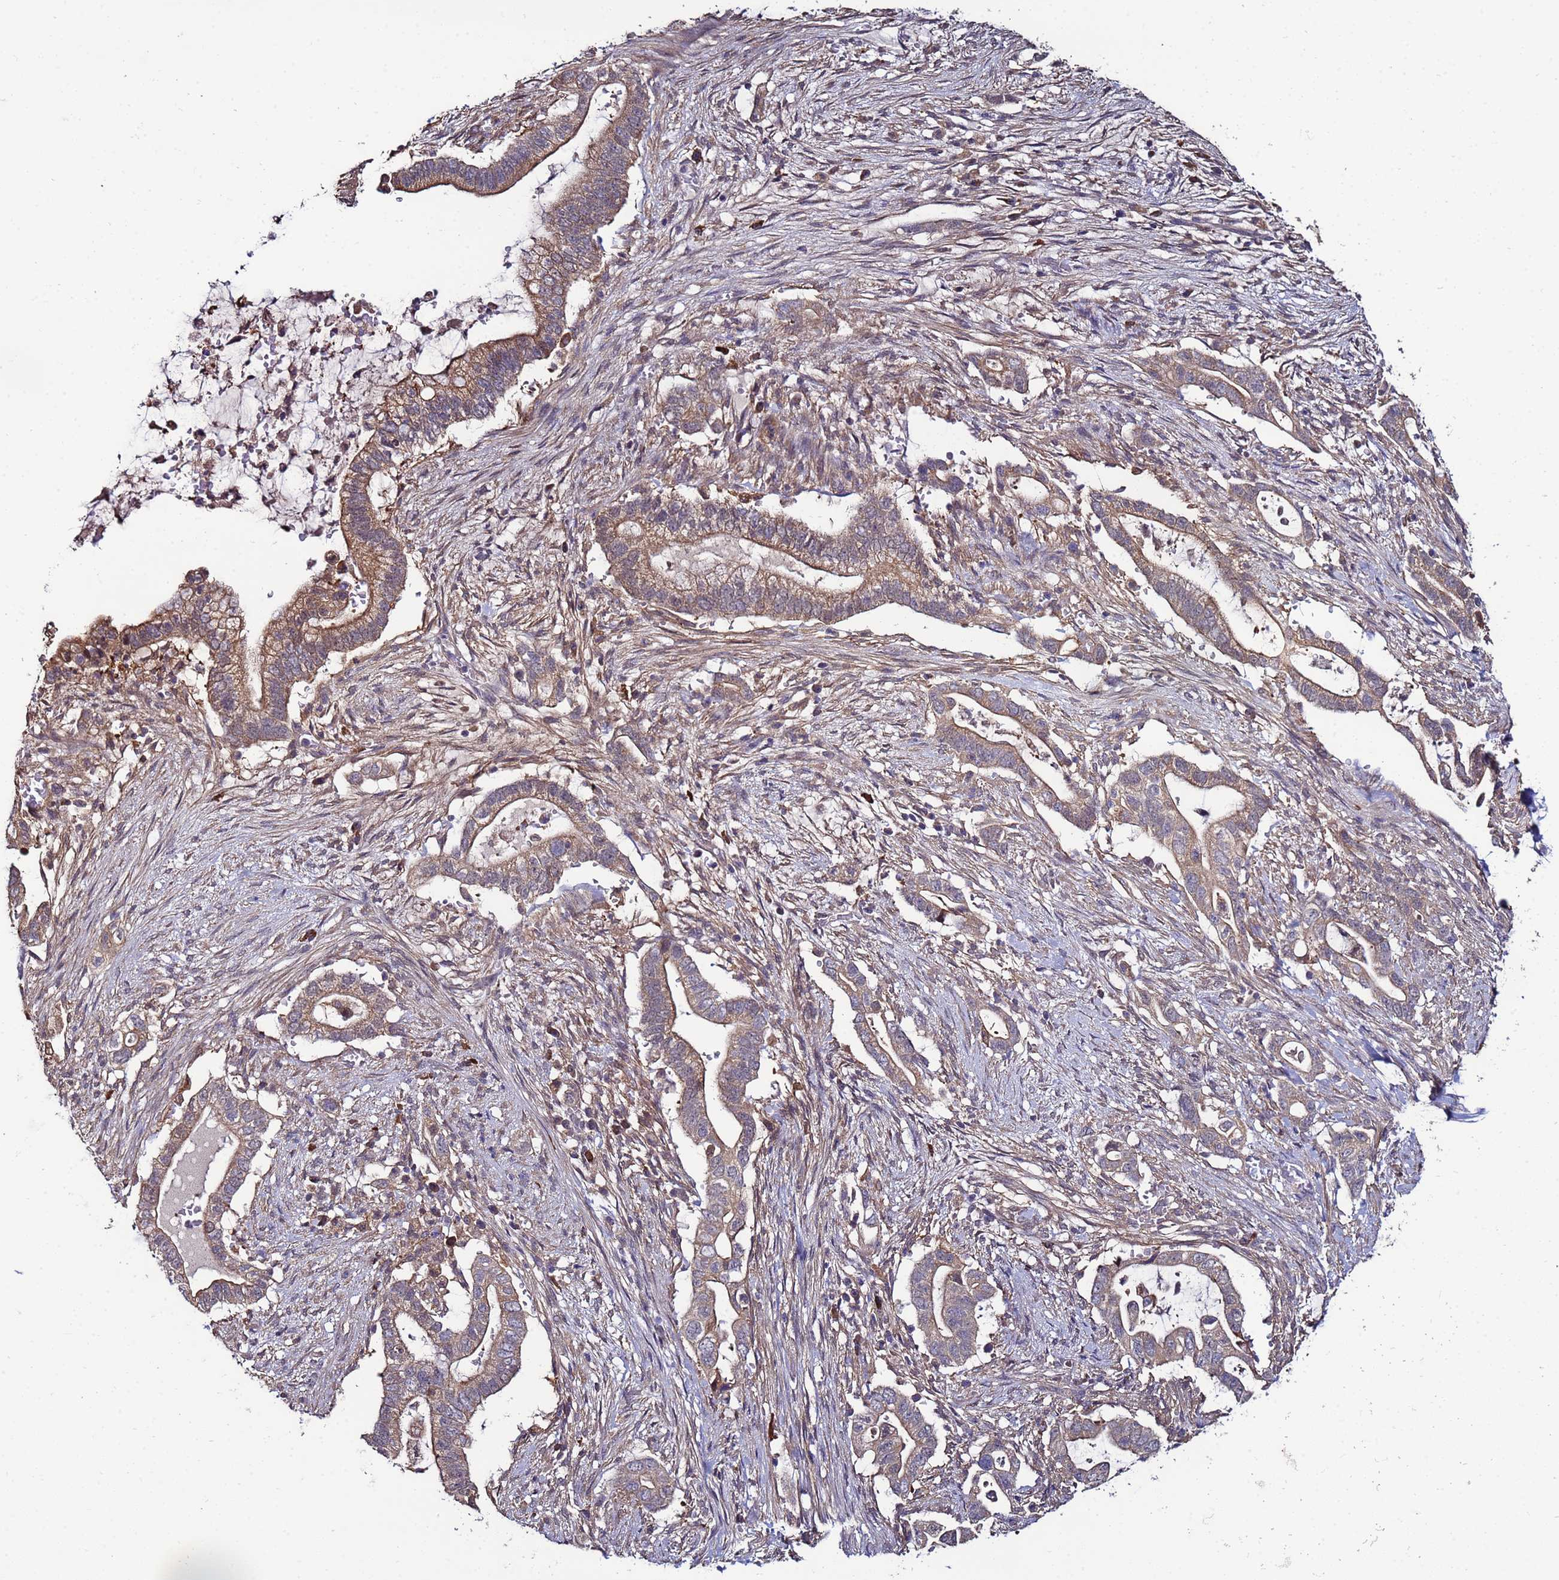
{"staining": {"intensity": "moderate", "quantity": ">75%", "location": "cytoplasmic/membranous"}, "tissue": "pancreatic cancer", "cell_type": "Tumor cells", "image_type": "cancer", "snomed": [{"axis": "morphology", "description": "Adenocarcinoma, NOS"}, {"axis": "topography", "description": "Pancreas"}], "caption": "Tumor cells demonstrate moderate cytoplasmic/membranous positivity in approximately >75% of cells in pancreatic adenocarcinoma.", "gene": "NAXE", "patient": {"sex": "female", "age": 72}}